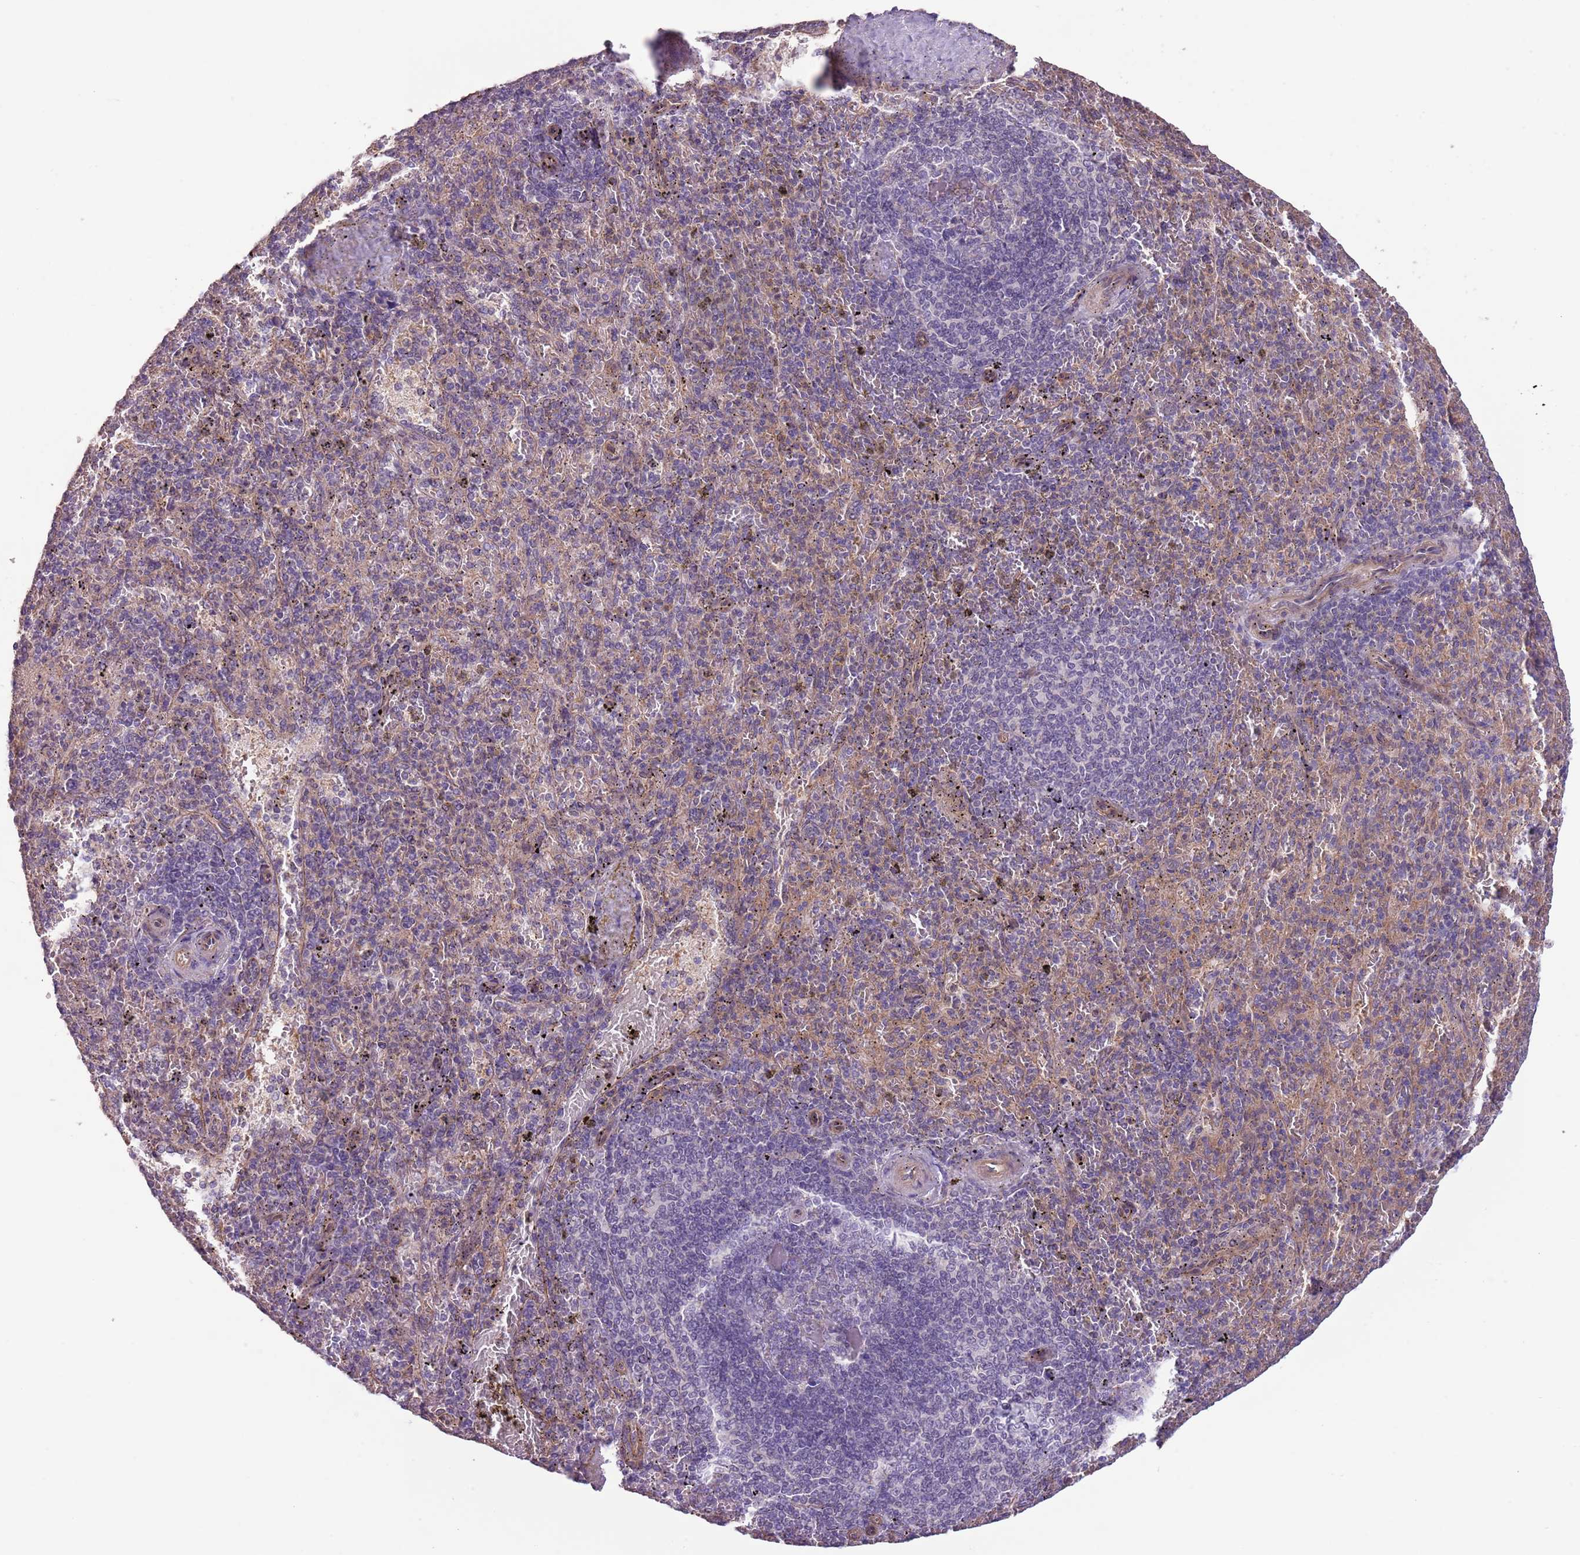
{"staining": {"intensity": "negative", "quantity": "none", "location": "none"}, "tissue": "spleen", "cell_type": "Cells in red pulp", "image_type": "normal", "snomed": [{"axis": "morphology", "description": "Normal tissue, NOS"}, {"axis": "topography", "description": "Spleen"}], "caption": "This is a image of immunohistochemistry staining of benign spleen, which shows no expression in cells in red pulp.", "gene": "CREBZF", "patient": {"sex": "male", "age": 82}}